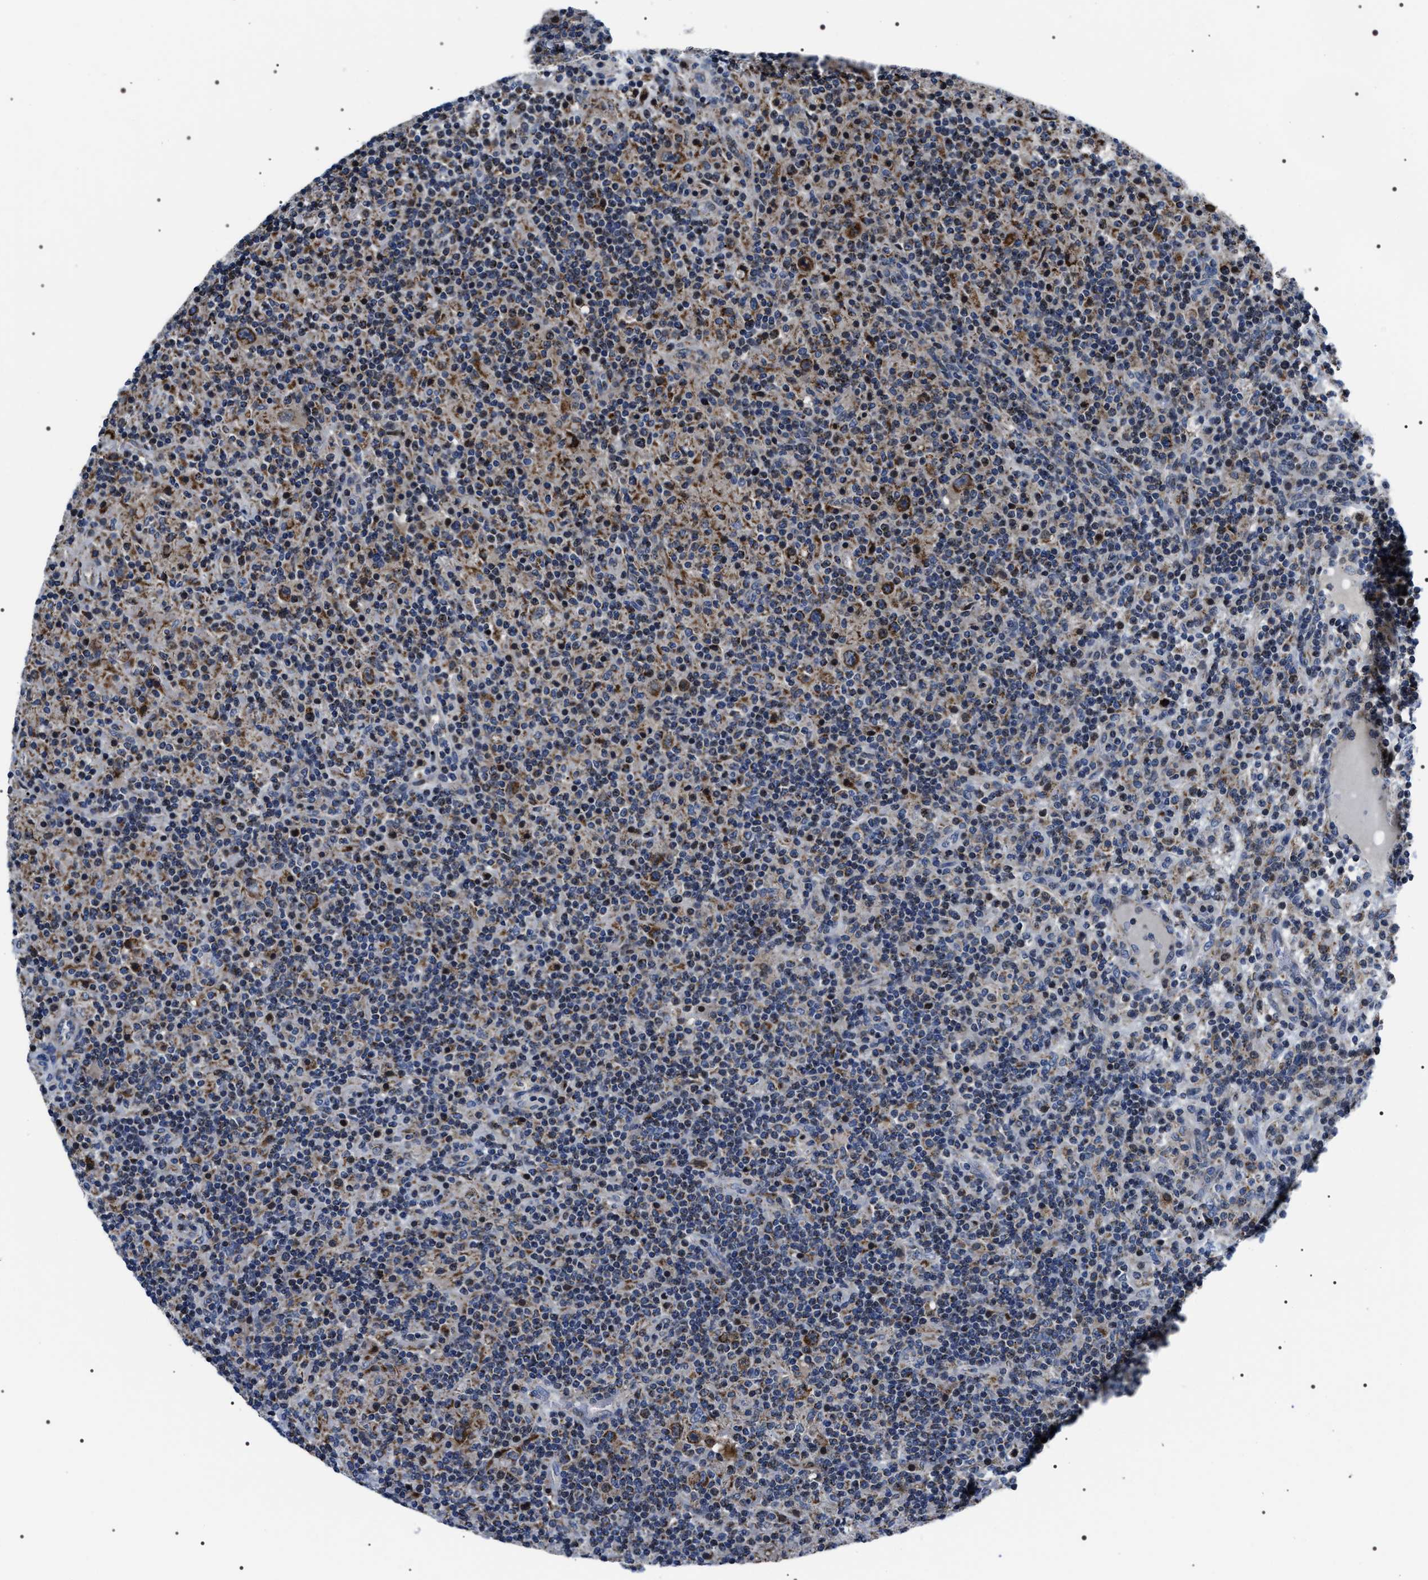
{"staining": {"intensity": "moderate", "quantity": ">75%", "location": "cytoplasmic/membranous"}, "tissue": "lymphoma", "cell_type": "Tumor cells", "image_type": "cancer", "snomed": [{"axis": "morphology", "description": "Hodgkin's disease, NOS"}, {"axis": "topography", "description": "Lymph node"}], "caption": "Immunohistochemical staining of Hodgkin's disease demonstrates medium levels of moderate cytoplasmic/membranous staining in approximately >75% of tumor cells.", "gene": "NTMT1", "patient": {"sex": "male", "age": 70}}